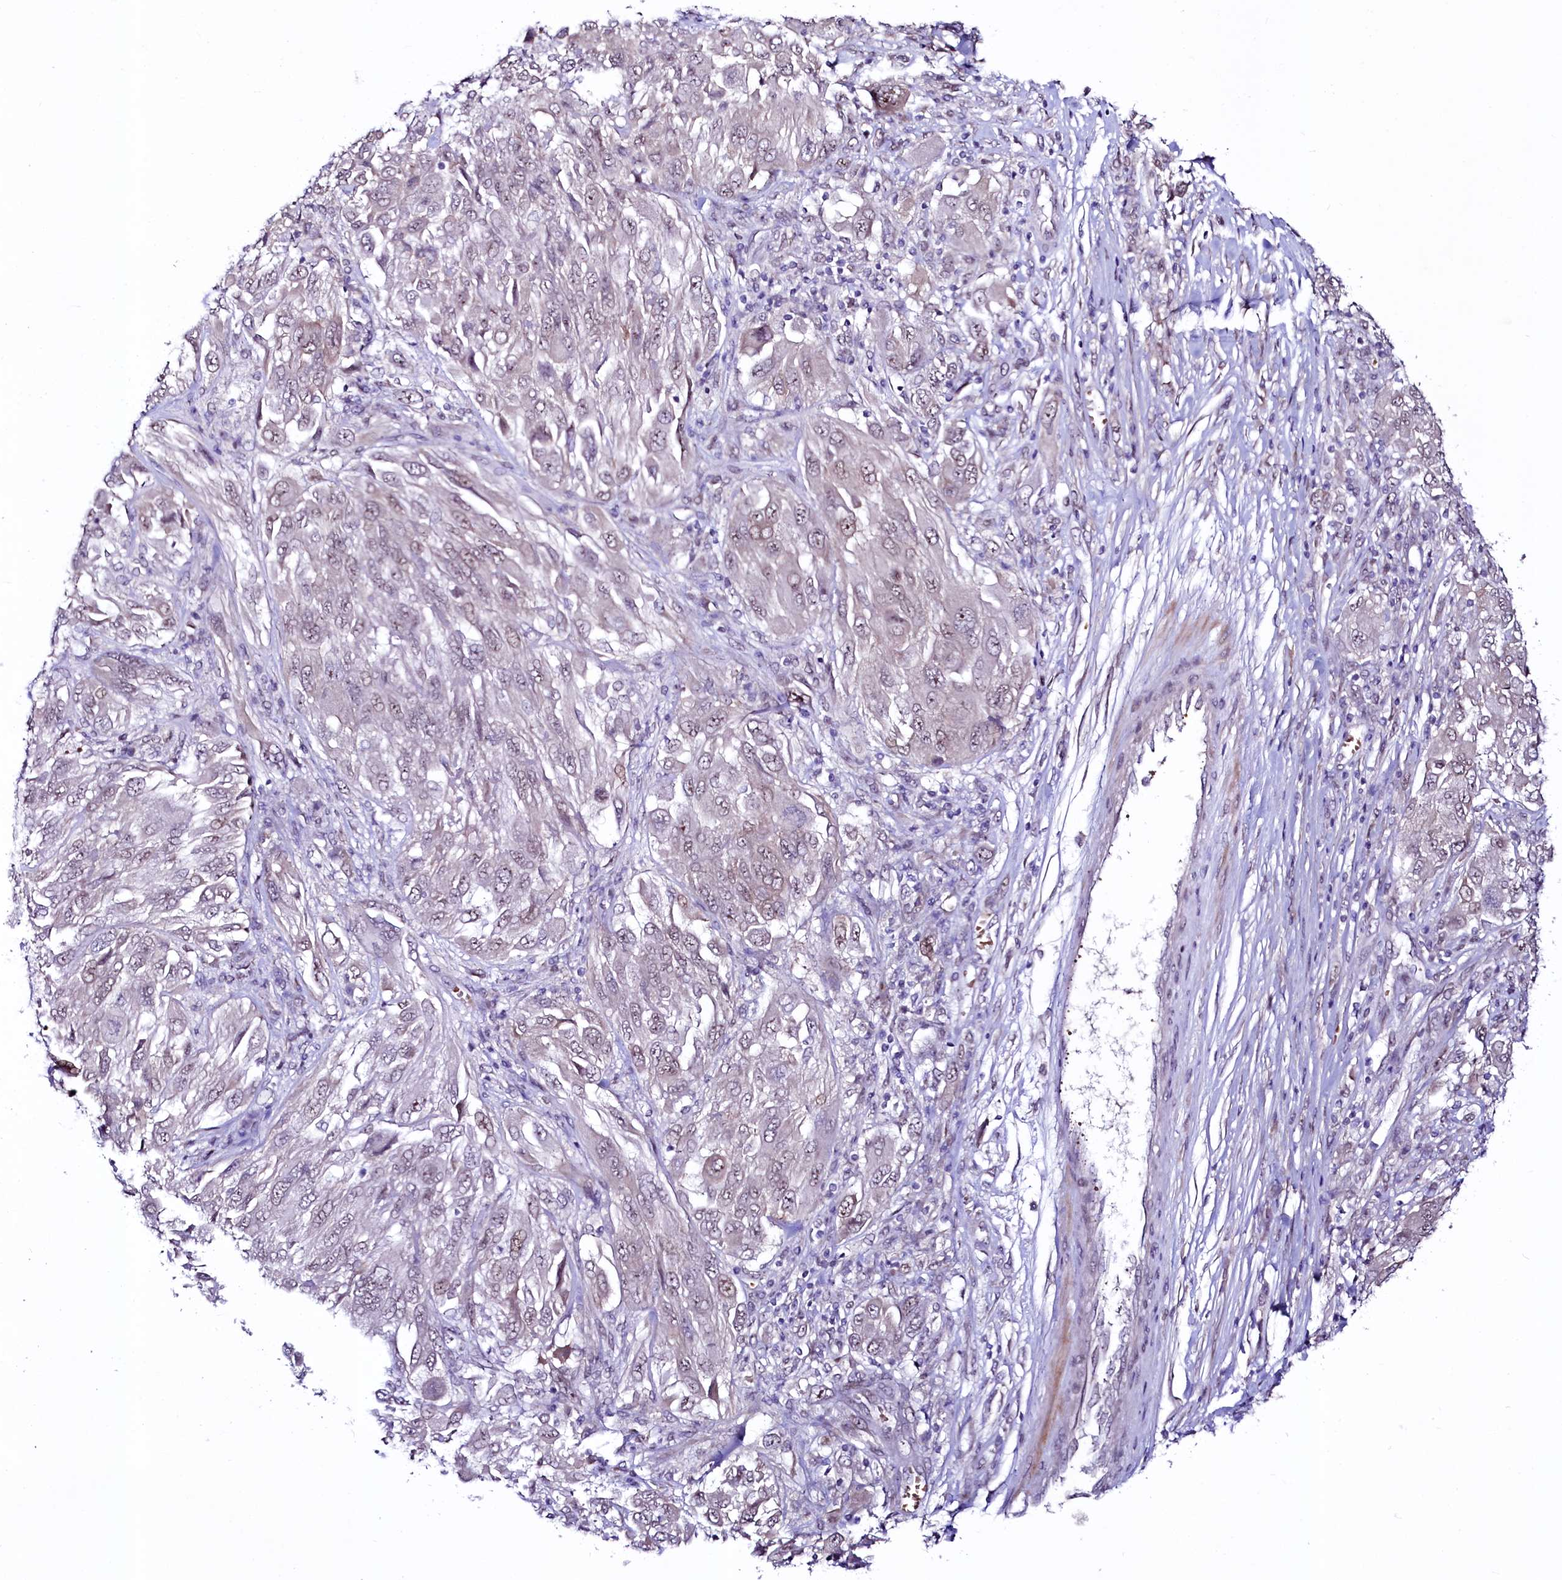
{"staining": {"intensity": "weak", "quantity": "<25%", "location": "nuclear"}, "tissue": "melanoma", "cell_type": "Tumor cells", "image_type": "cancer", "snomed": [{"axis": "morphology", "description": "Malignant melanoma, NOS"}, {"axis": "topography", "description": "Skin"}], "caption": "Photomicrograph shows no significant protein positivity in tumor cells of melanoma.", "gene": "LEUTX", "patient": {"sex": "female", "age": 91}}